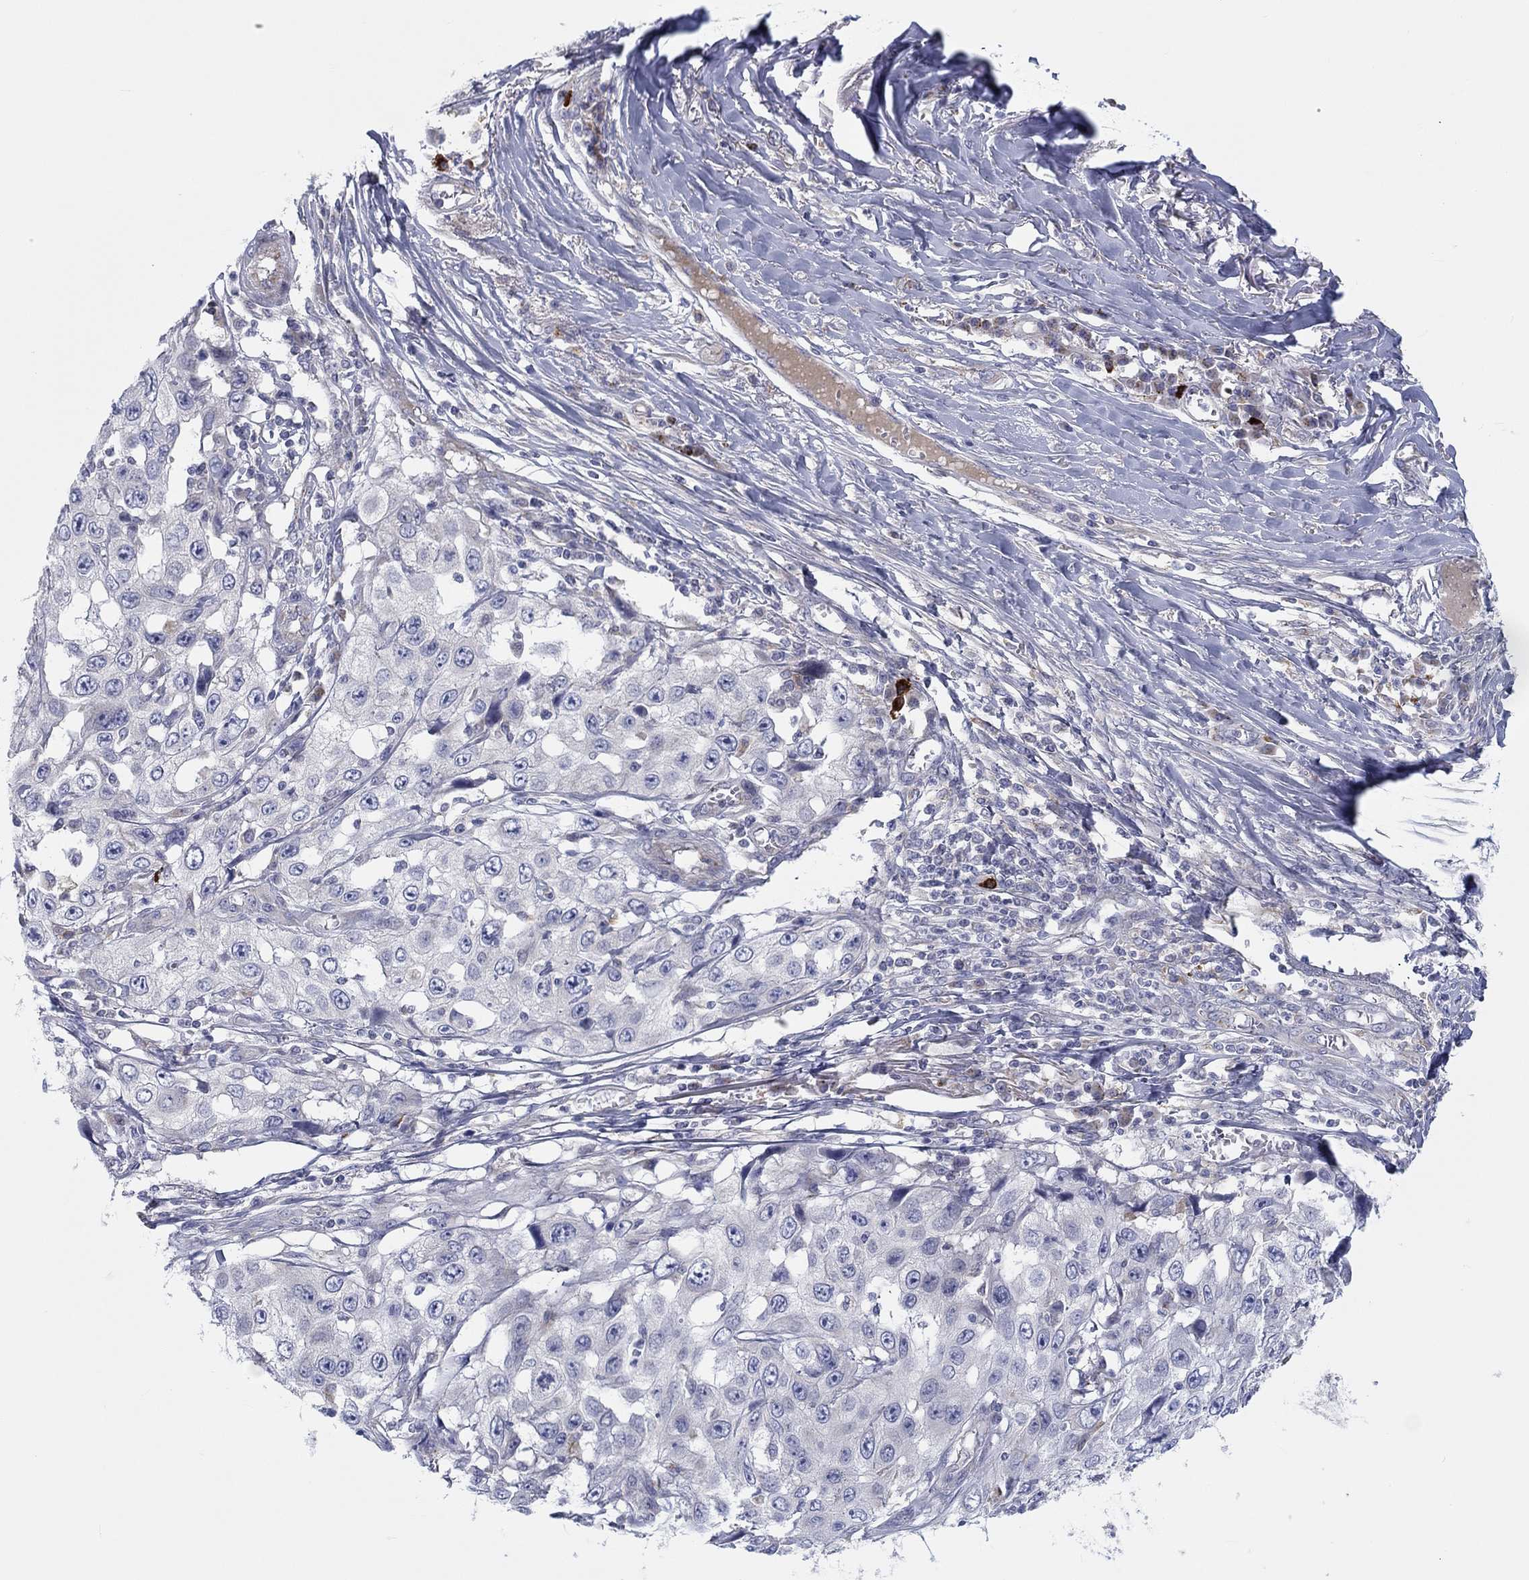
{"staining": {"intensity": "negative", "quantity": "none", "location": "none"}, "tissue": "skin cancer", "cell_type": "Tumor cells", "image_type": "cancer", "snomed": [{"axis": "morphology", "description": "Squamous cell carcinoma, NOS"}, {"axis": "topography", "description": "Skin"}], "caption": "This micrograph is of squamous cell carcinoma (skin) stained with IHC to label a protein in brown with the nuclei are counter-stained blue. There is no expression in tumor cells.", "gene": "BCO2", "patient": {"sex": "male", "age": 82}}